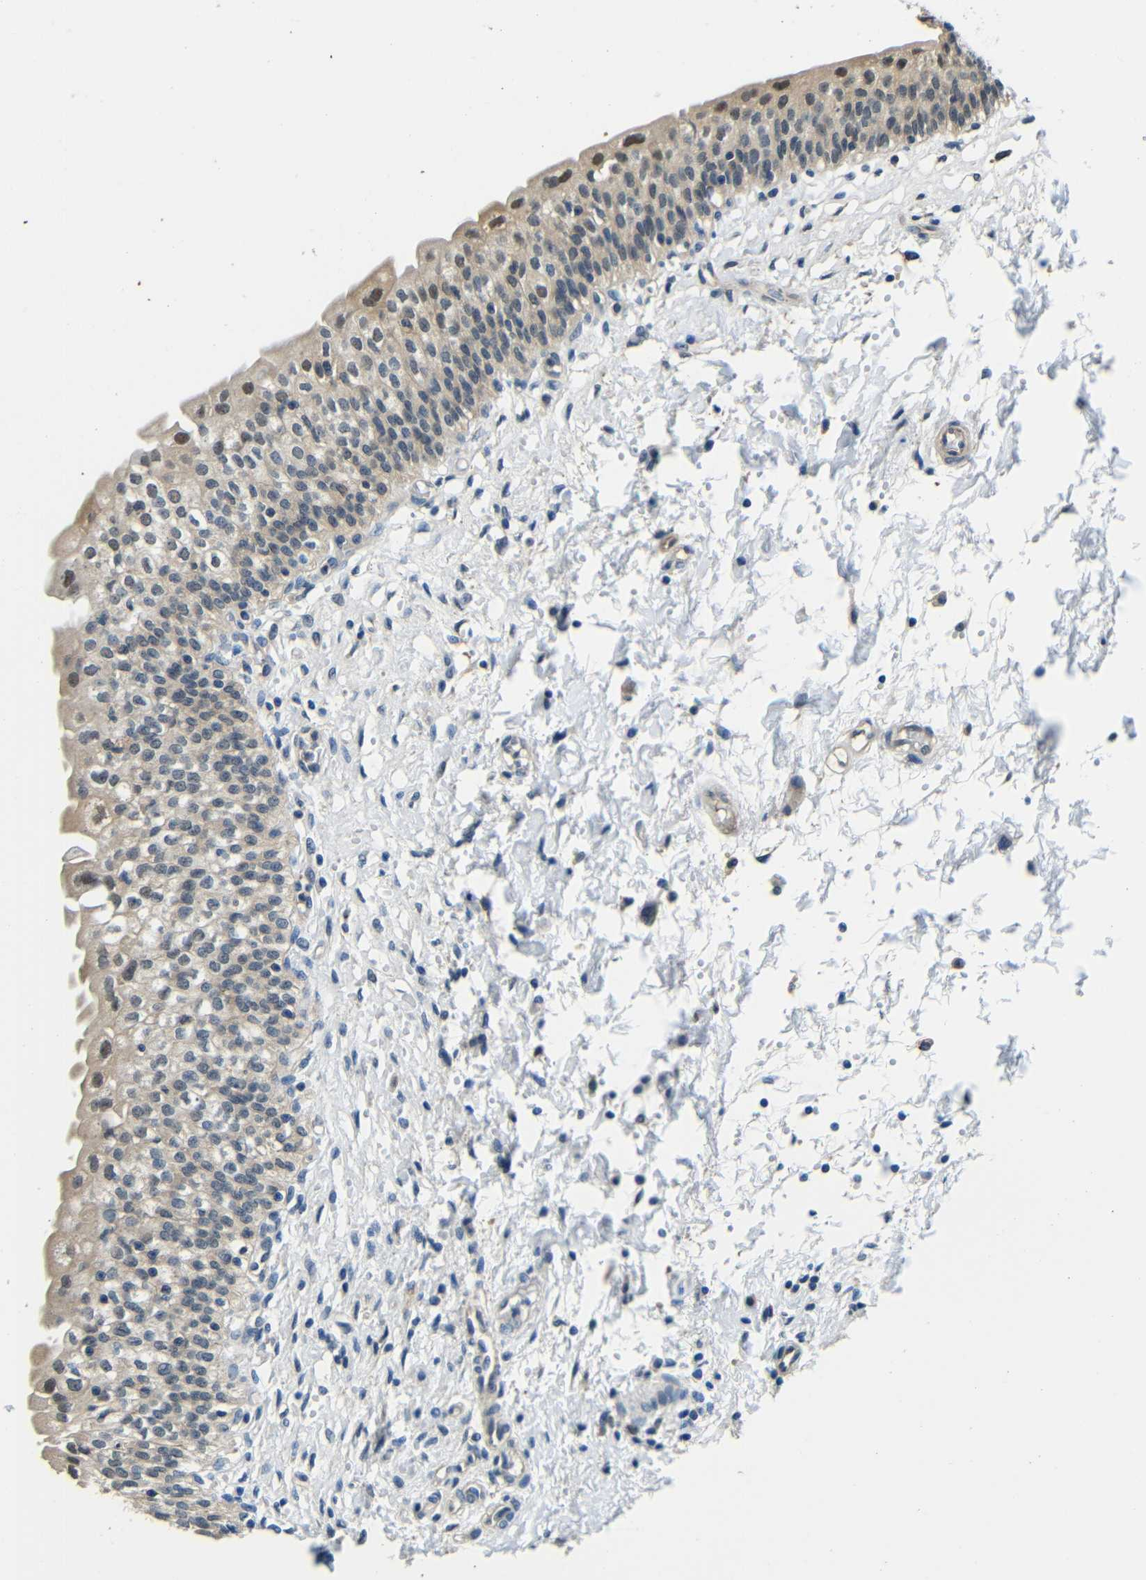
{"staining": {"intensity": "weak", "quantity": "25%-75%", "location": "cytoplasmic/membranous,nuclear"}, "tissue": "urinary bladder", "cell_type": "Urothelial cells", "image_type": "normal", "snomed": [{"axis": "morphology", "description": "Normal tissue, NOS"}, {"axis": "topography", "description": "Urinary bladder"}], "caption": "IHC staining of unremarkable urinary bladder, which reveals low levels of weak cytoplasmic/membranous,nuclear expression in about 25%-75% of urothelial cells indicating weak cytoplasmic/membranous,nuclear protein staining. The staining was performed using DAB (brown) for protein detection and nuclei were counterstained in hematoxylin (blue).", "gene": "ADAP1", "patient": {"sex": "male", "age": 55}}